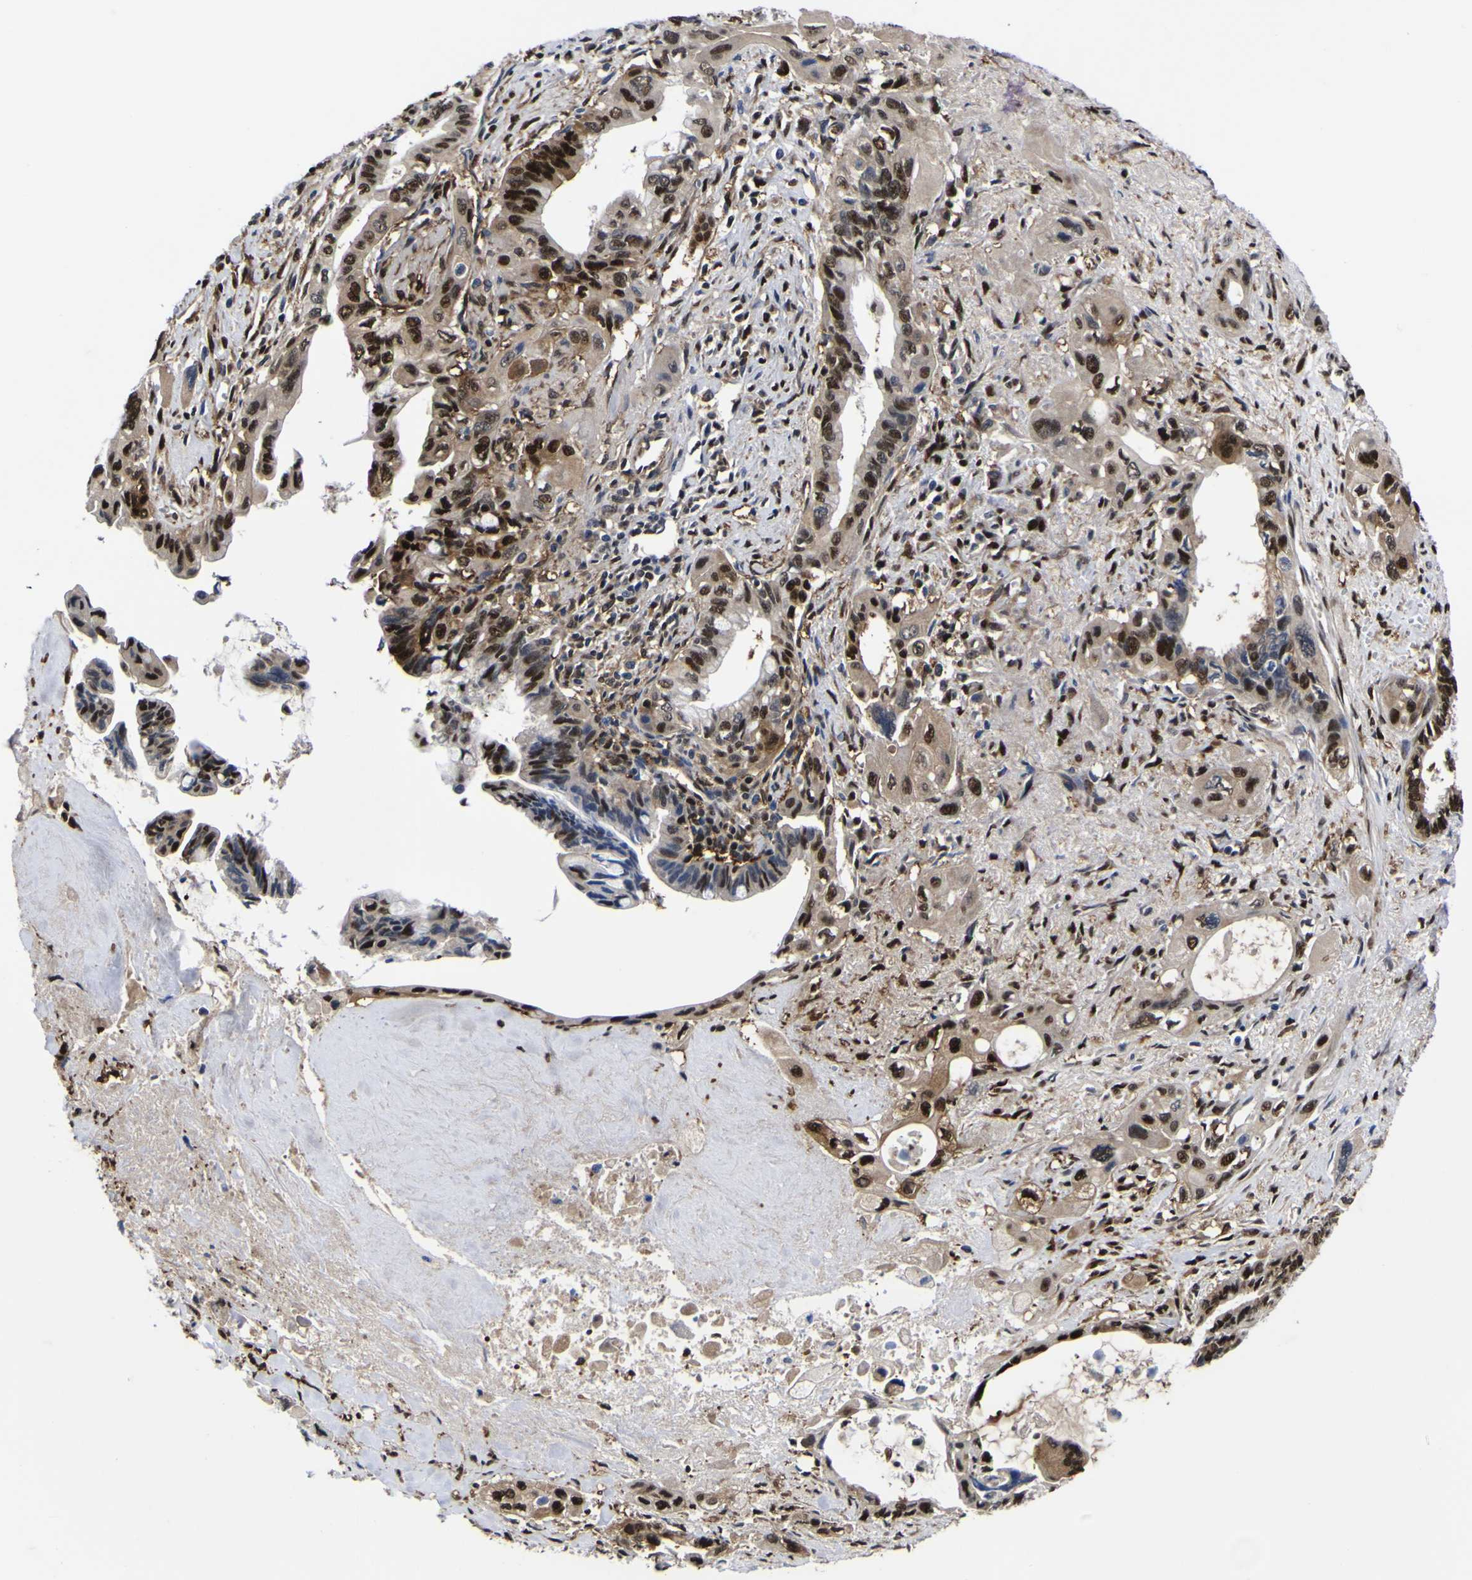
{"staining": {"intensity": "strong", "quantity": ">75%", "location": "nuclear"}, "tissue": "pancreatic cancer", "cell_type": "Tumor cells", "image_type": "cancer", "snomed": [{"axis": "morphology", "description": "Adenocarcinoma, NOS"}, {"axis": "topography", "description": "Pancreas"}], "caption": "Immunohistochemistry (IHC) staining of pancreatic cancer (adenocarcinoma), which reveals high levels of strong nuclear staining in approximately >75% of tumor cells indicating strong nuclear protein positivity. The staining was performed using DAB (3,3'-diaminobenzidine) (brown) for protein detection and nuclei were counterstained in hematoxylin (blue).", "gene": "FAM110B", "patient": {"sex": "male", "age": 73}}